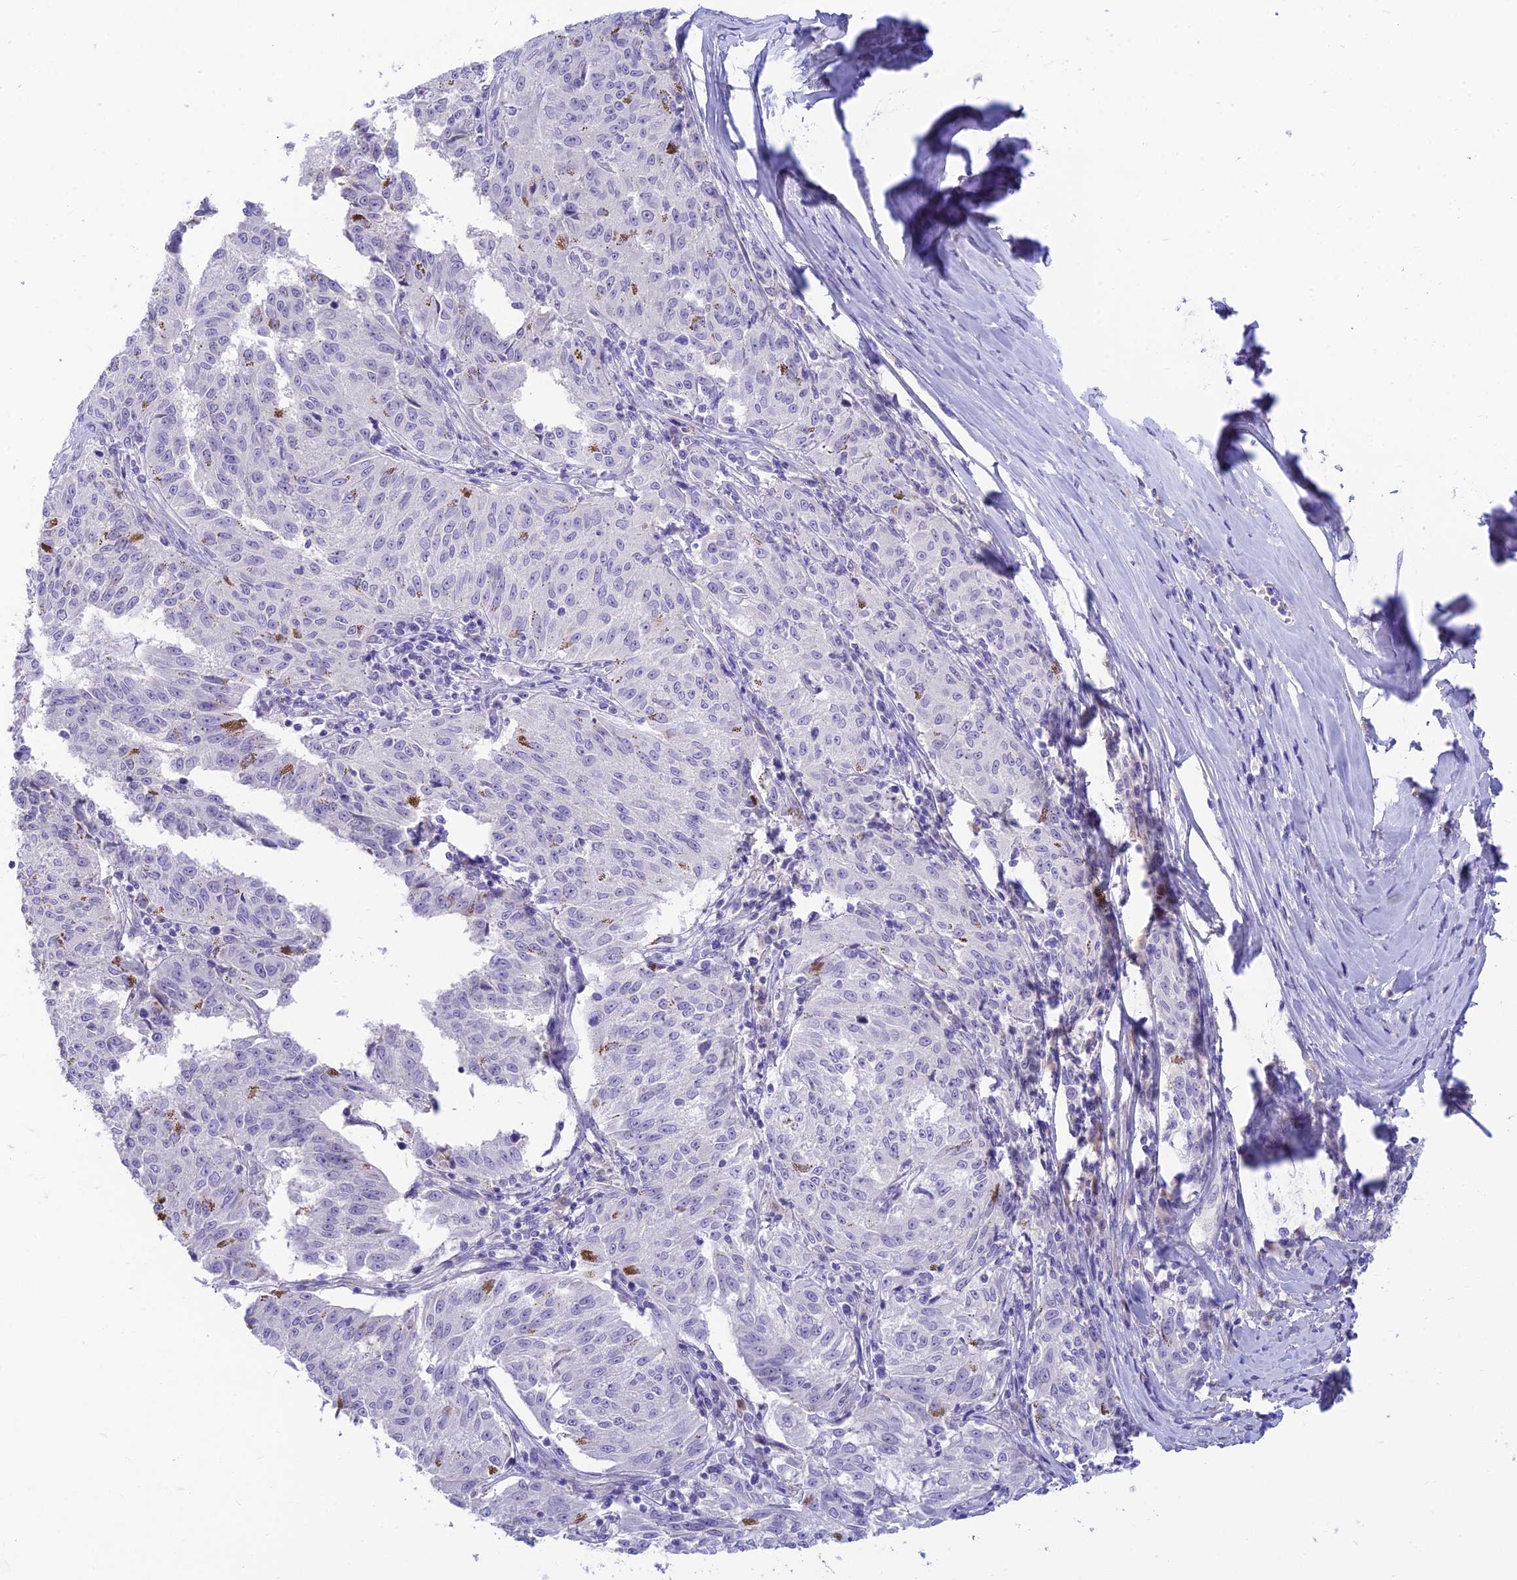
{"staining": {"intensity": "negative", "quantity": "none", "location": "none"}, "tissue": "melanoma", "cell_type": "Tumor cells", "image_type": "cancer", "snomed": [{"axis": "morphology", "description": "Malignant melanoma, NOS"}, {"axis": "topography", "description": "Skin"}], "caption": "Immunohistochemistry histopathology image of neoplastic tissue: melanoma stained with DAB (3,3'-diaminobenzidine) reveals no significant protein staining in tumor cells. Brightfield microscopy of IHC stained with DAB (brown) and hematoxylin (blue), captured at high magnification.", "gene": "INTS13", "patient": {"sex": "female", "age": 72}}